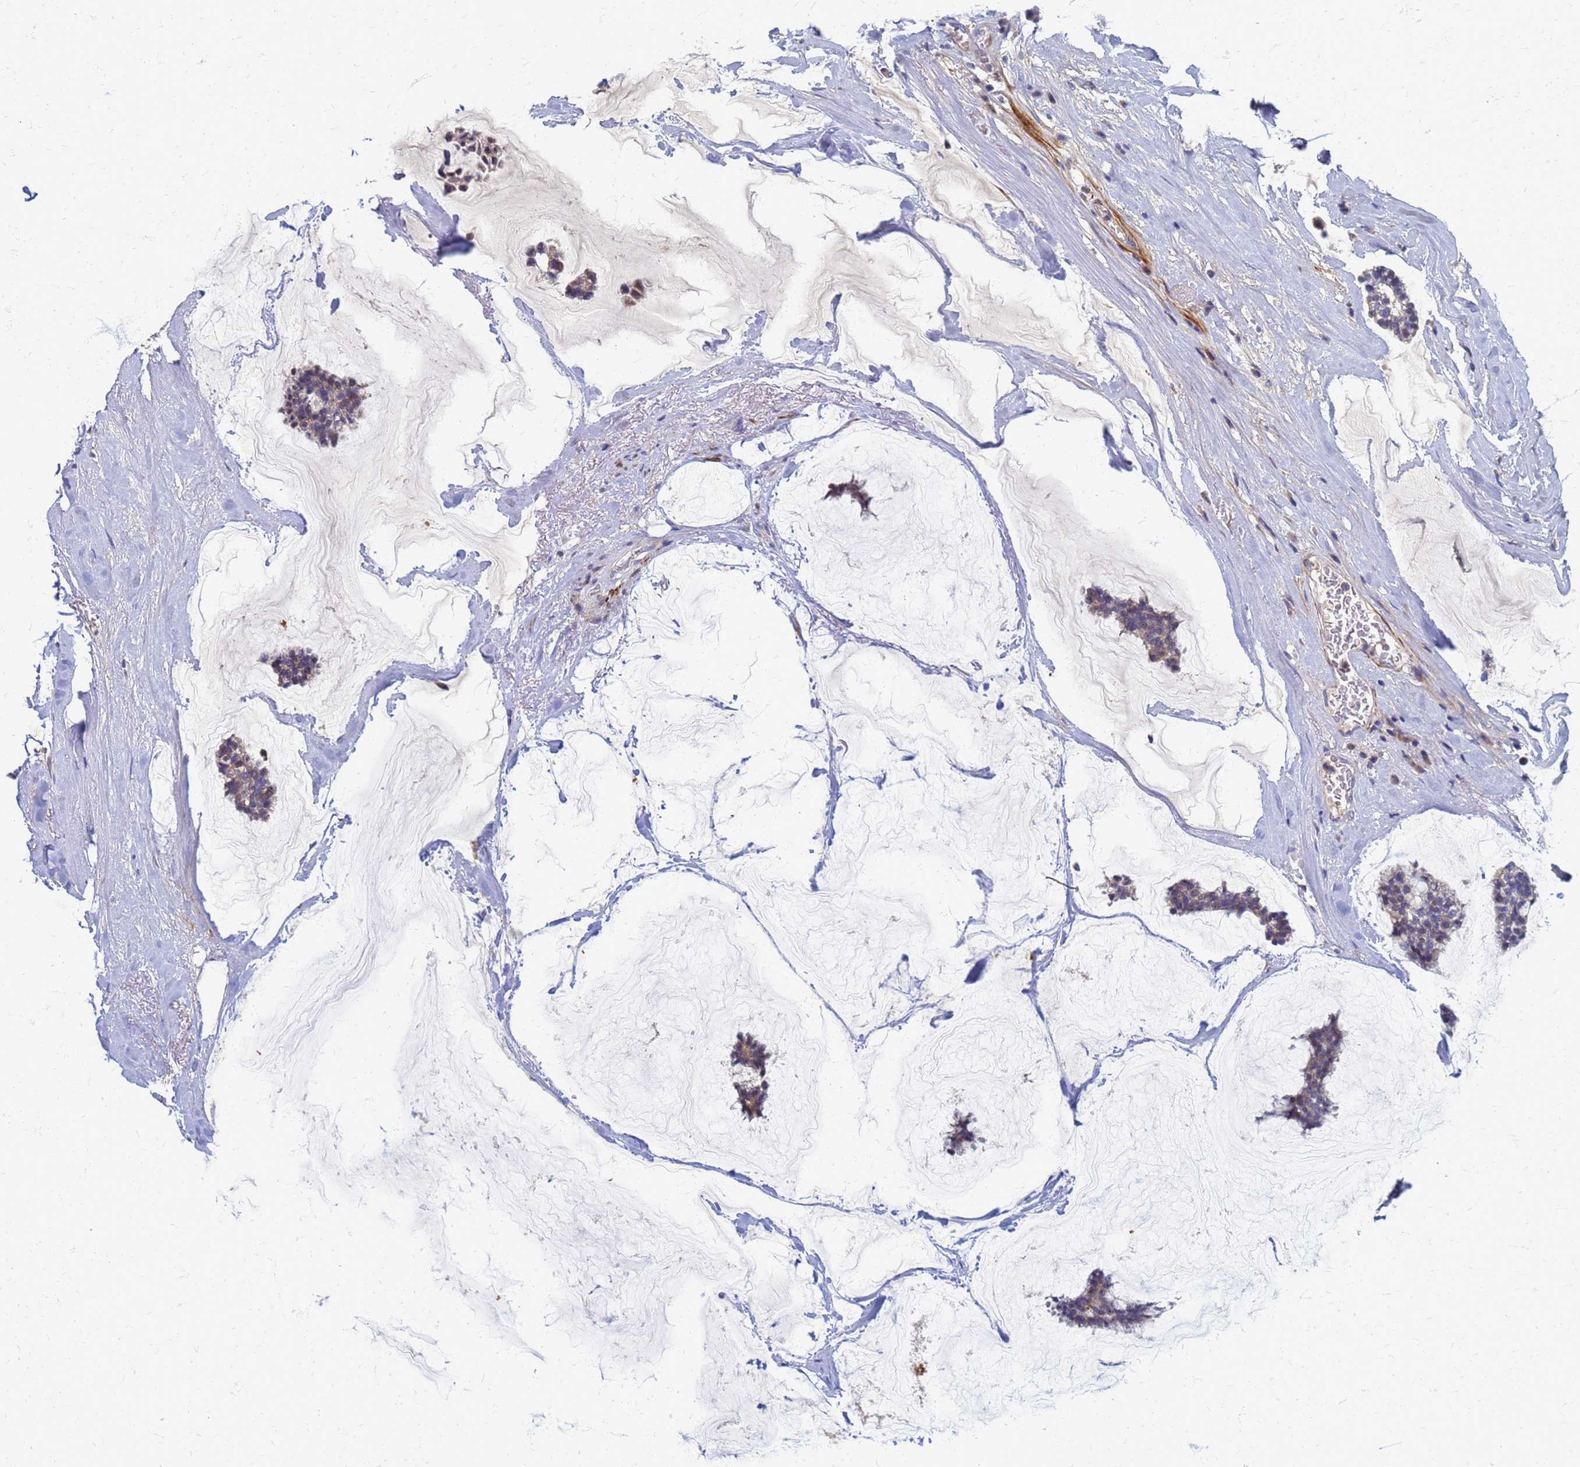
{"staining": {"intensity": "weak", "quantity": "25%-75%", "location": "cytoplasmic/membranous"}, "tissue": "breast cancer", "cell_type": "Tumor cells", "image_type": "cancer", "snomed": [{"axis": "morphology", "description": "Duct carcinoma"}, {"axis": "topography", "description": "Breast"}], "caption": "This photomicrograph shows infiltrating ductal carcinoma (breast) stained with IHC to label a protein in brown. The cytoplasmic/membranous of tumor cells show weak positivity for the protein. Nuclei are counter-stained blue.", "gene": "ATPAF1", "patient": {"sex": "female", "age": 93}}